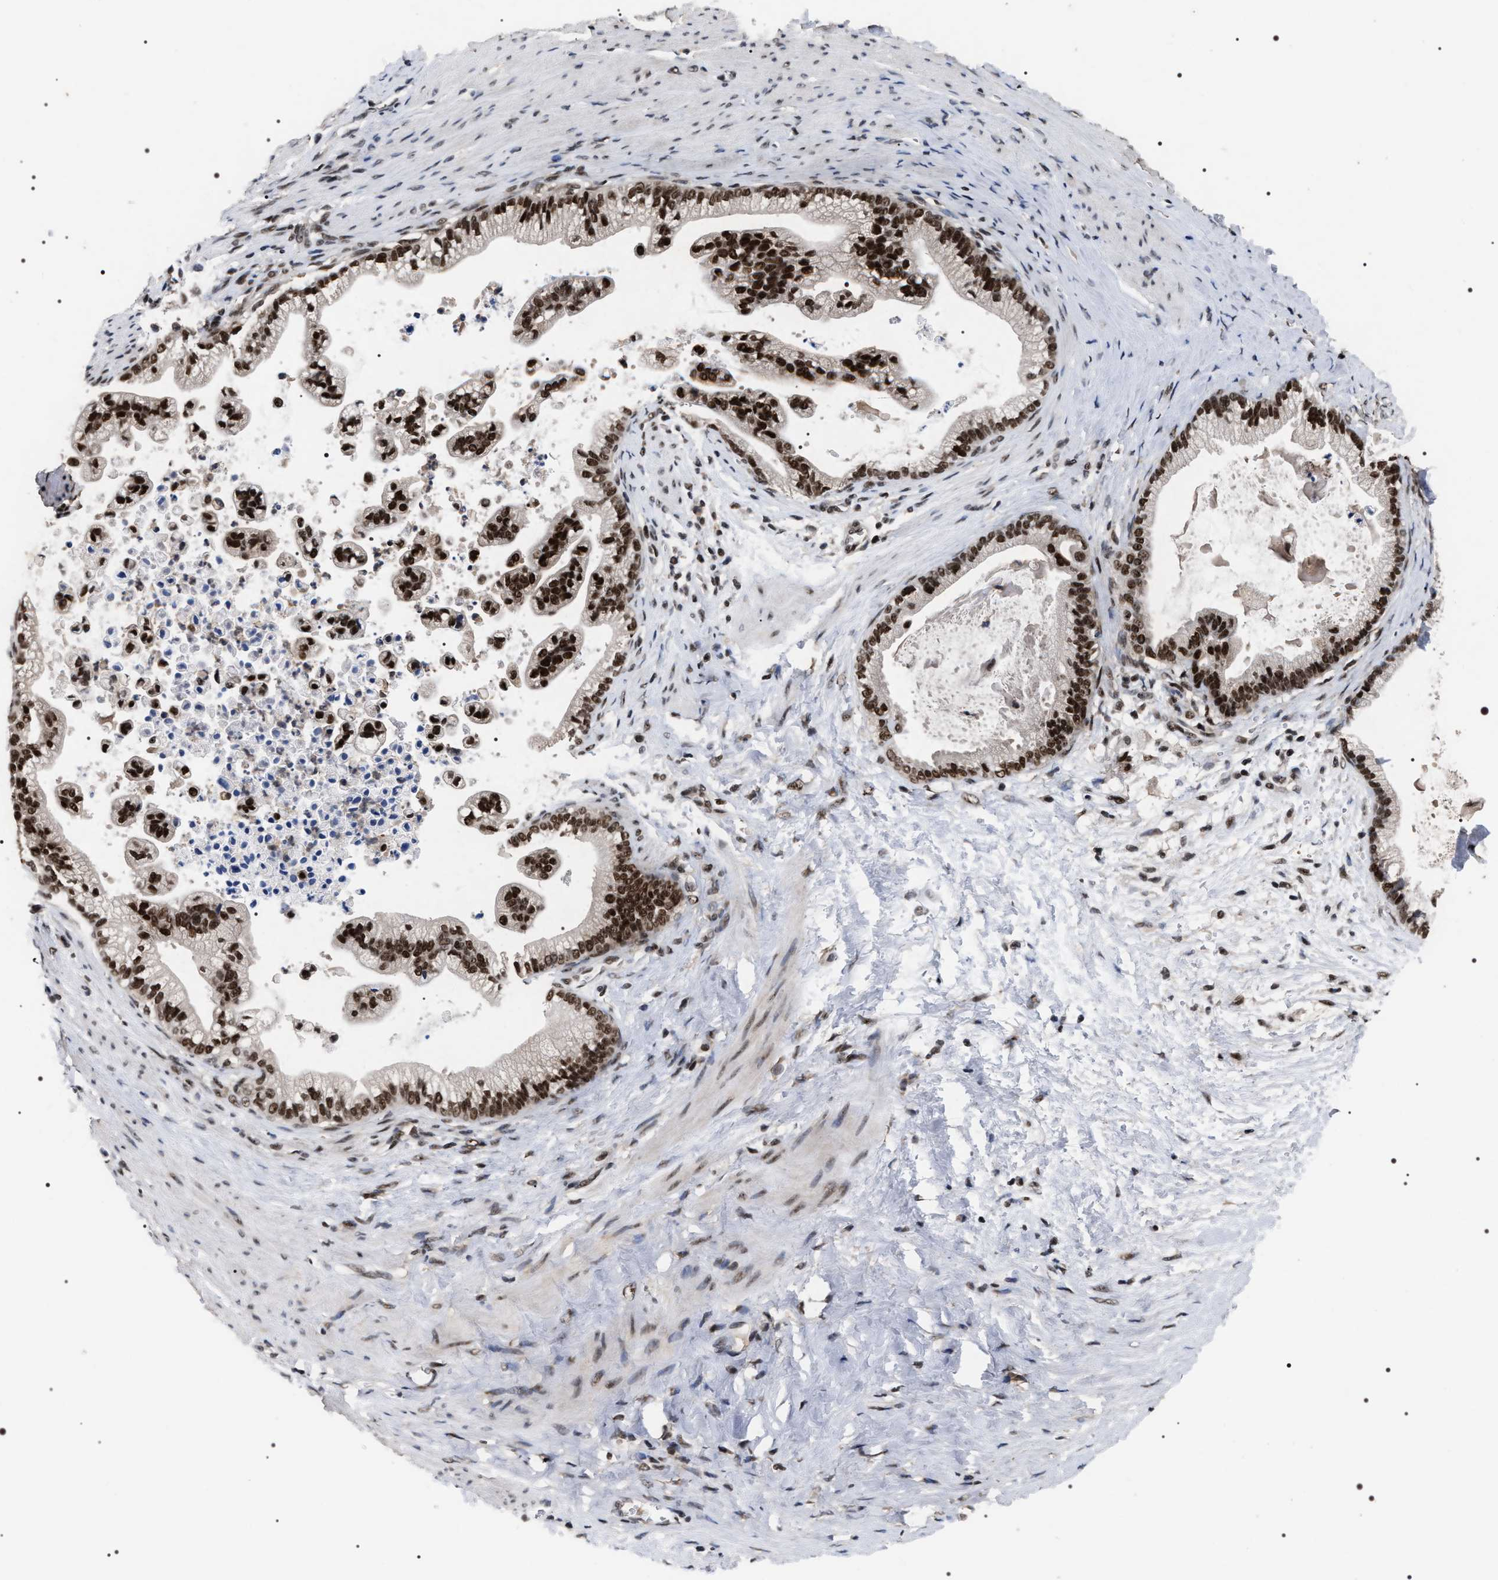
{"staining": {"intensity": "strong", "quantity": ">75%", "location": "nuclear"}, "tissue": "pancreatic cancer", "cell_type": "Tumor cells", "image_type": "cancer", "snomed": [{"axis": "morphology", "description": "Adenocarcinoma, NOS"}, {"axis": "topography", "description": "Pancreas"}], "caption": "Strong nuclear positivity for a protein is identified in about >75% of tumor cells of pancreatic cancer using immunohistochemistry.", "gene": "RRP1B", "patient": {"sex": "male", "age": 69}}